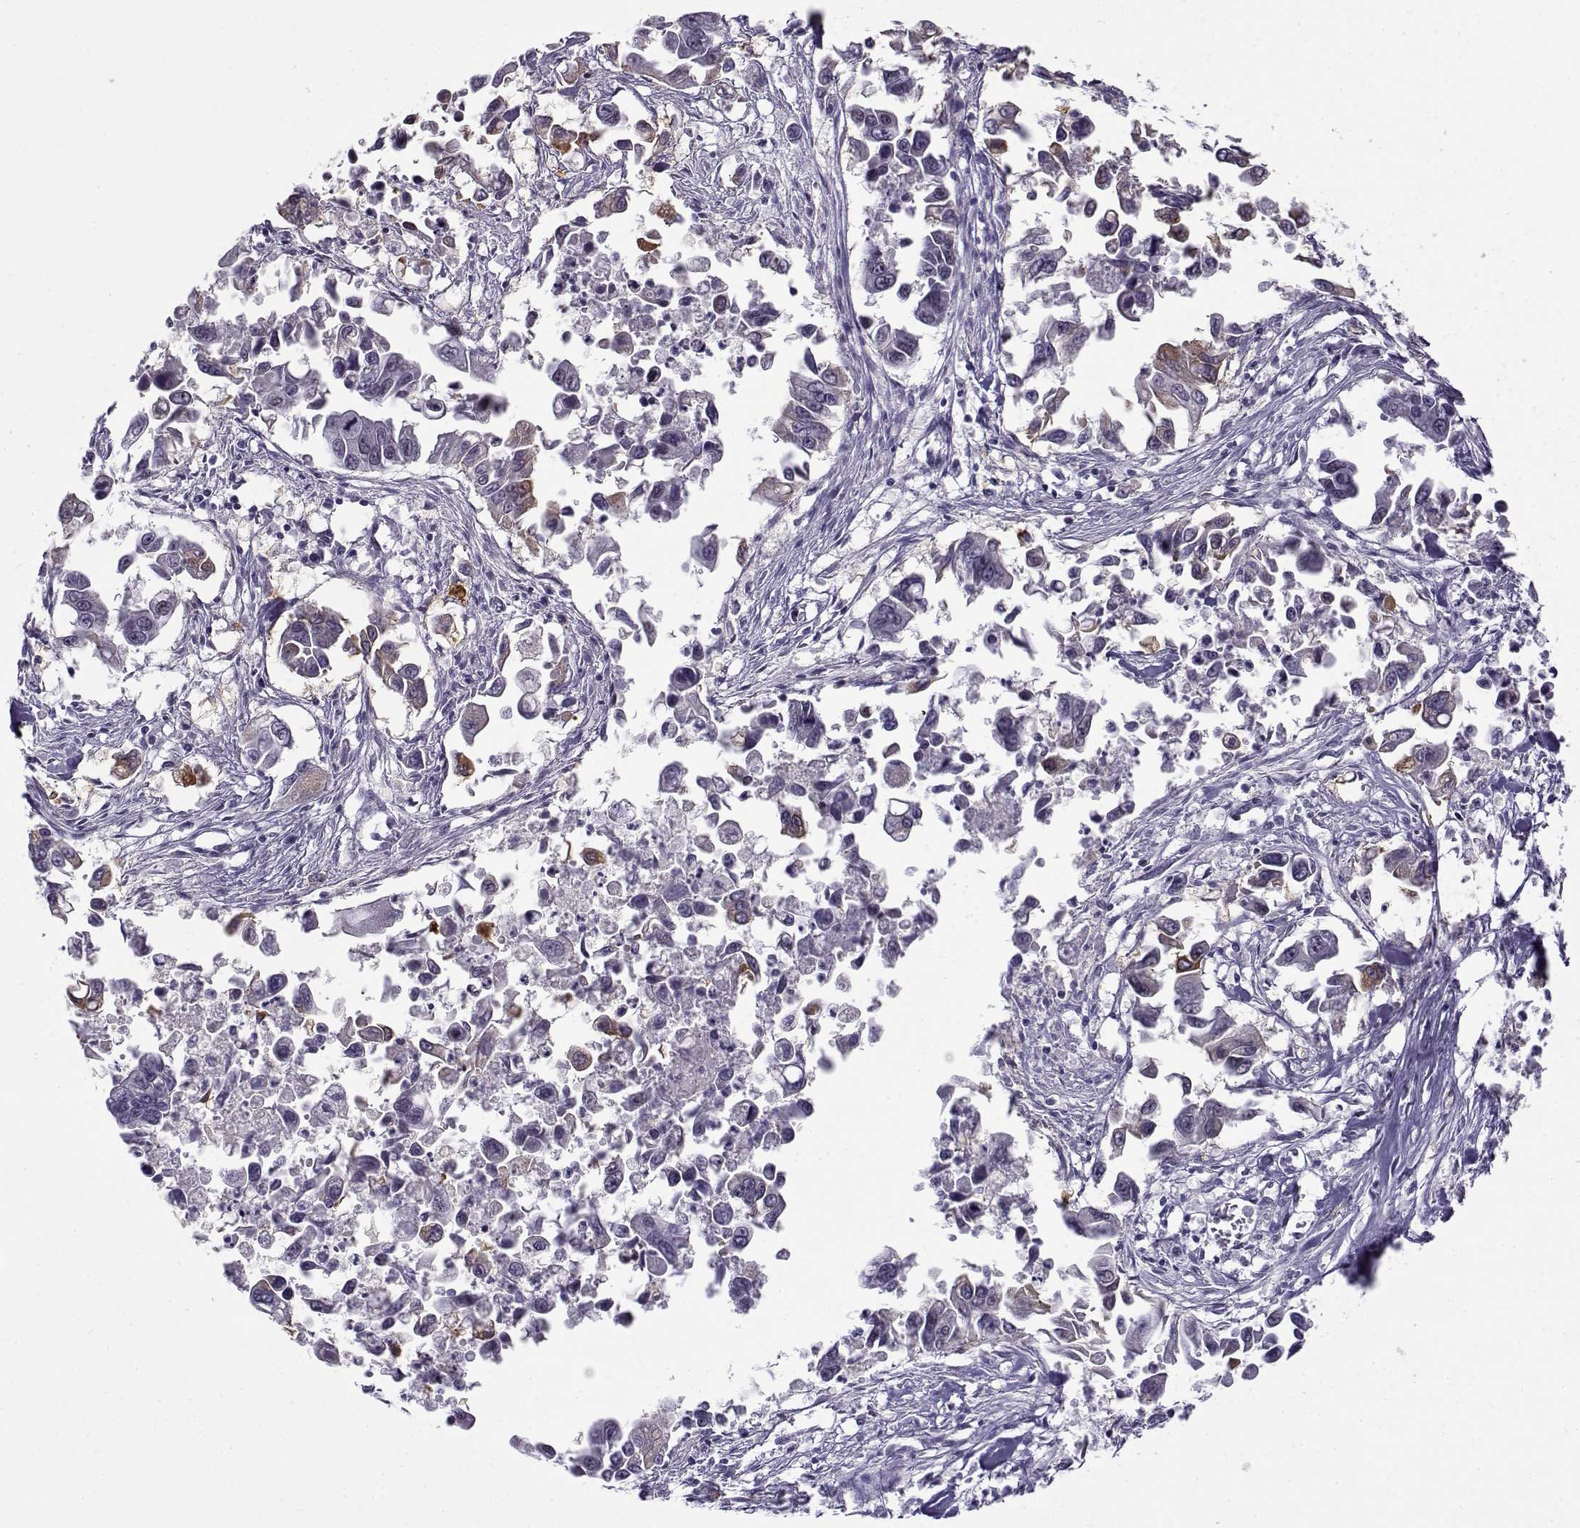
{"staining": {"intensity": "negative", "quantity": "none", "location": "none"}, "tissue": "pancreatic cancer", "cell_type": "Tumor cells", "image_type": "cancer", "snomed": [{"axis": "morphology", "description": "Adenocarcinoma, NOS"}, {"axis": "topography", "description": "Pancreas"}], "caption": "Photomicrograph shows no significant protein staining in tumor cells of pancreatic adenocarcinoma.", "gene": "BACH1", "patient": {"sex": "female", "age": 83}}